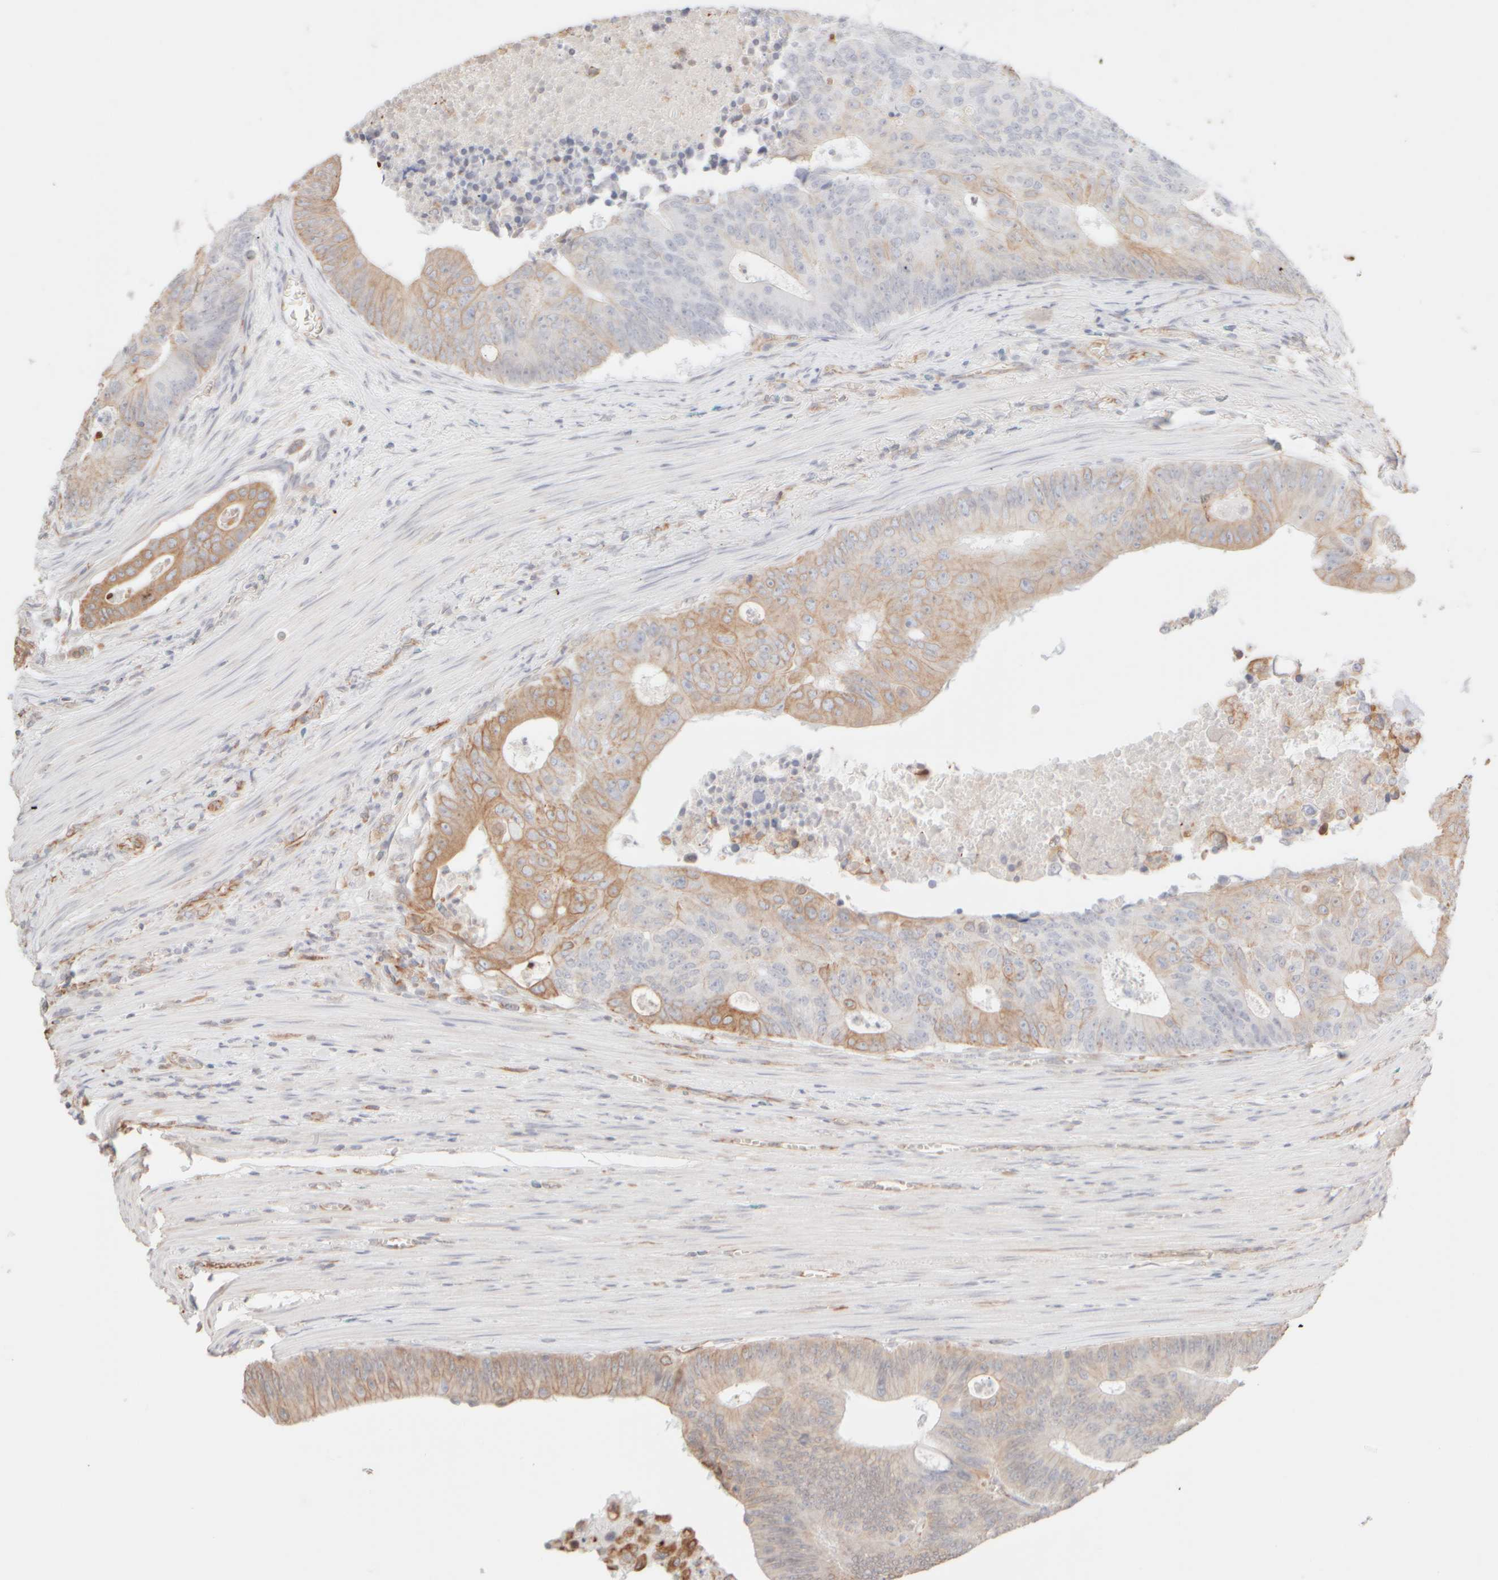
{"staining": {"intensity": "moderate", "quantity": "<25%", "location": "cytoplasmic/membranous"}, "tissue": "colorectal cancer", "cell_type": "Tumor cells", "image_type": "cancer", "snomed": [{"axis": "morphology", "description": "Adenocarcinoma, NOS"}, {"axis": "topography", "description": "Colon"}], "caption": "Immunohistochemical staining of human colorectal adenocarcinoma demonstrates moderate cytoplasmic/membranous protein staining in about <25% of tumor cells.", "gene": "KRT15", "patient": {"sex": "male", "age": 87}}